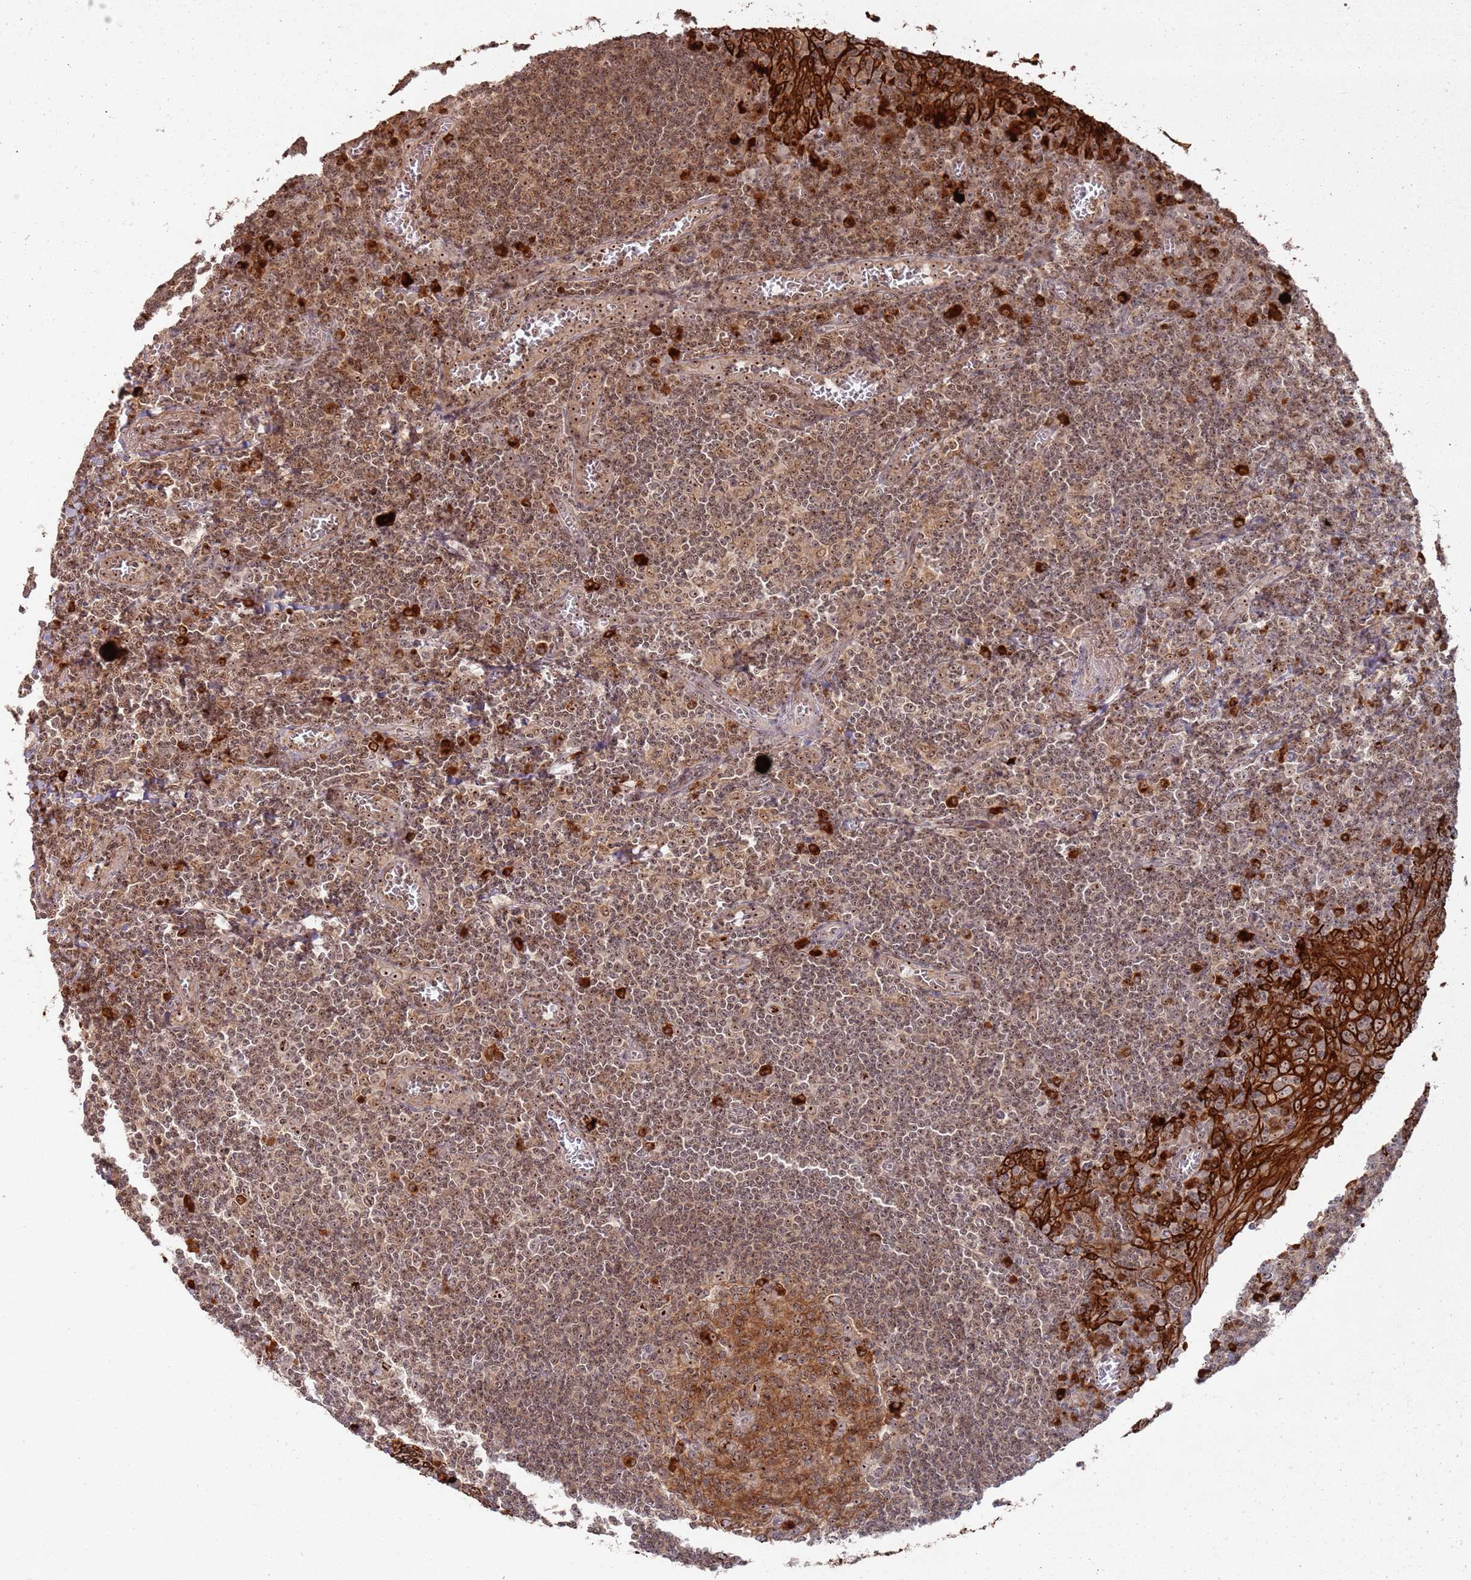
{"staining": {"intensity": "moderate", "quantity": ">75%", "location": "cytoplasmic/membranous,nuclear"}, "tissue": "tonsil", "cell_type": "Germinal center cells", "image_type": "normal", "snomed": [{"axis": "morphology", "description": "Normal tissue, NOS"}, {"axis": "topography", "description": "Tonsil"}], "caption": "This image exhibits benign tonsil stained with immunohistochemistry to label a protein in brown. The cytoplasmic/membranous,nuclear of germinal center cells show moderate positivity for the protein. Nuclei are counter-stained blue.", "gene": "UTP11", "patient": {"sex": "male", "age": 27}}